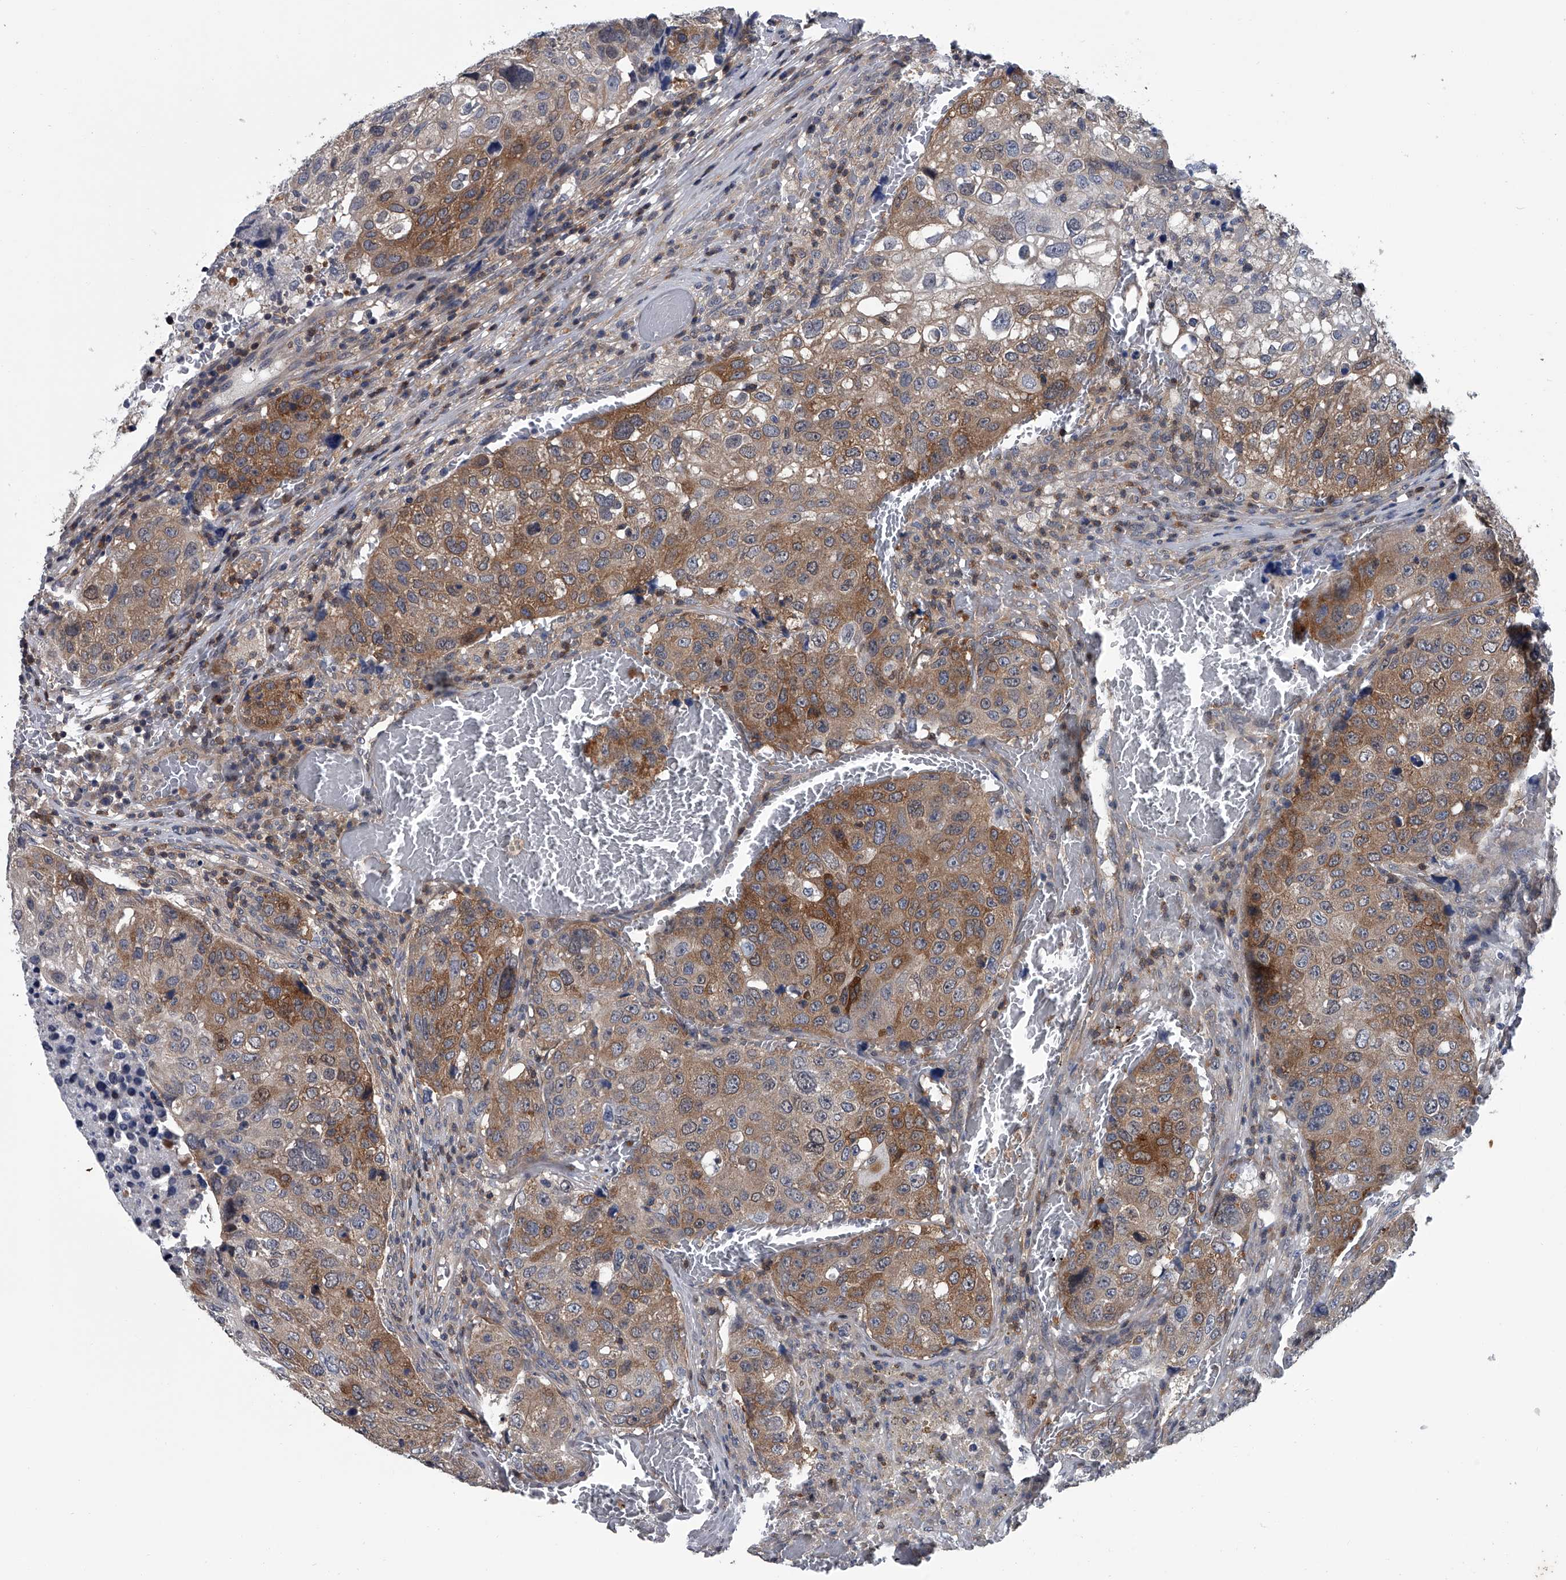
{"staining": {"intensity": "moderate", "quantity": ">75%", "location": "cytoplasmic/membranous"}, "tissue": "urothelial cancer", "cell_type": "Tumor cells", "image_type": "cancer", "snomed": [{"axis": "morphology", "description": "Urothelial carcinoma, High grade"}, {"axis": "topography", "description": "Lymph node"}, {"axis": "topography", "description": "Urinary bladder"}], "caption": "A medium amount of moderate cytoplasmic/membranous expression is appreciated in approximately >75% of tumor cells in high-grade urothelial carcinoma tissue.", "gene": "PPP2R5D", "patient": {"sex": "male", "age": 51}}